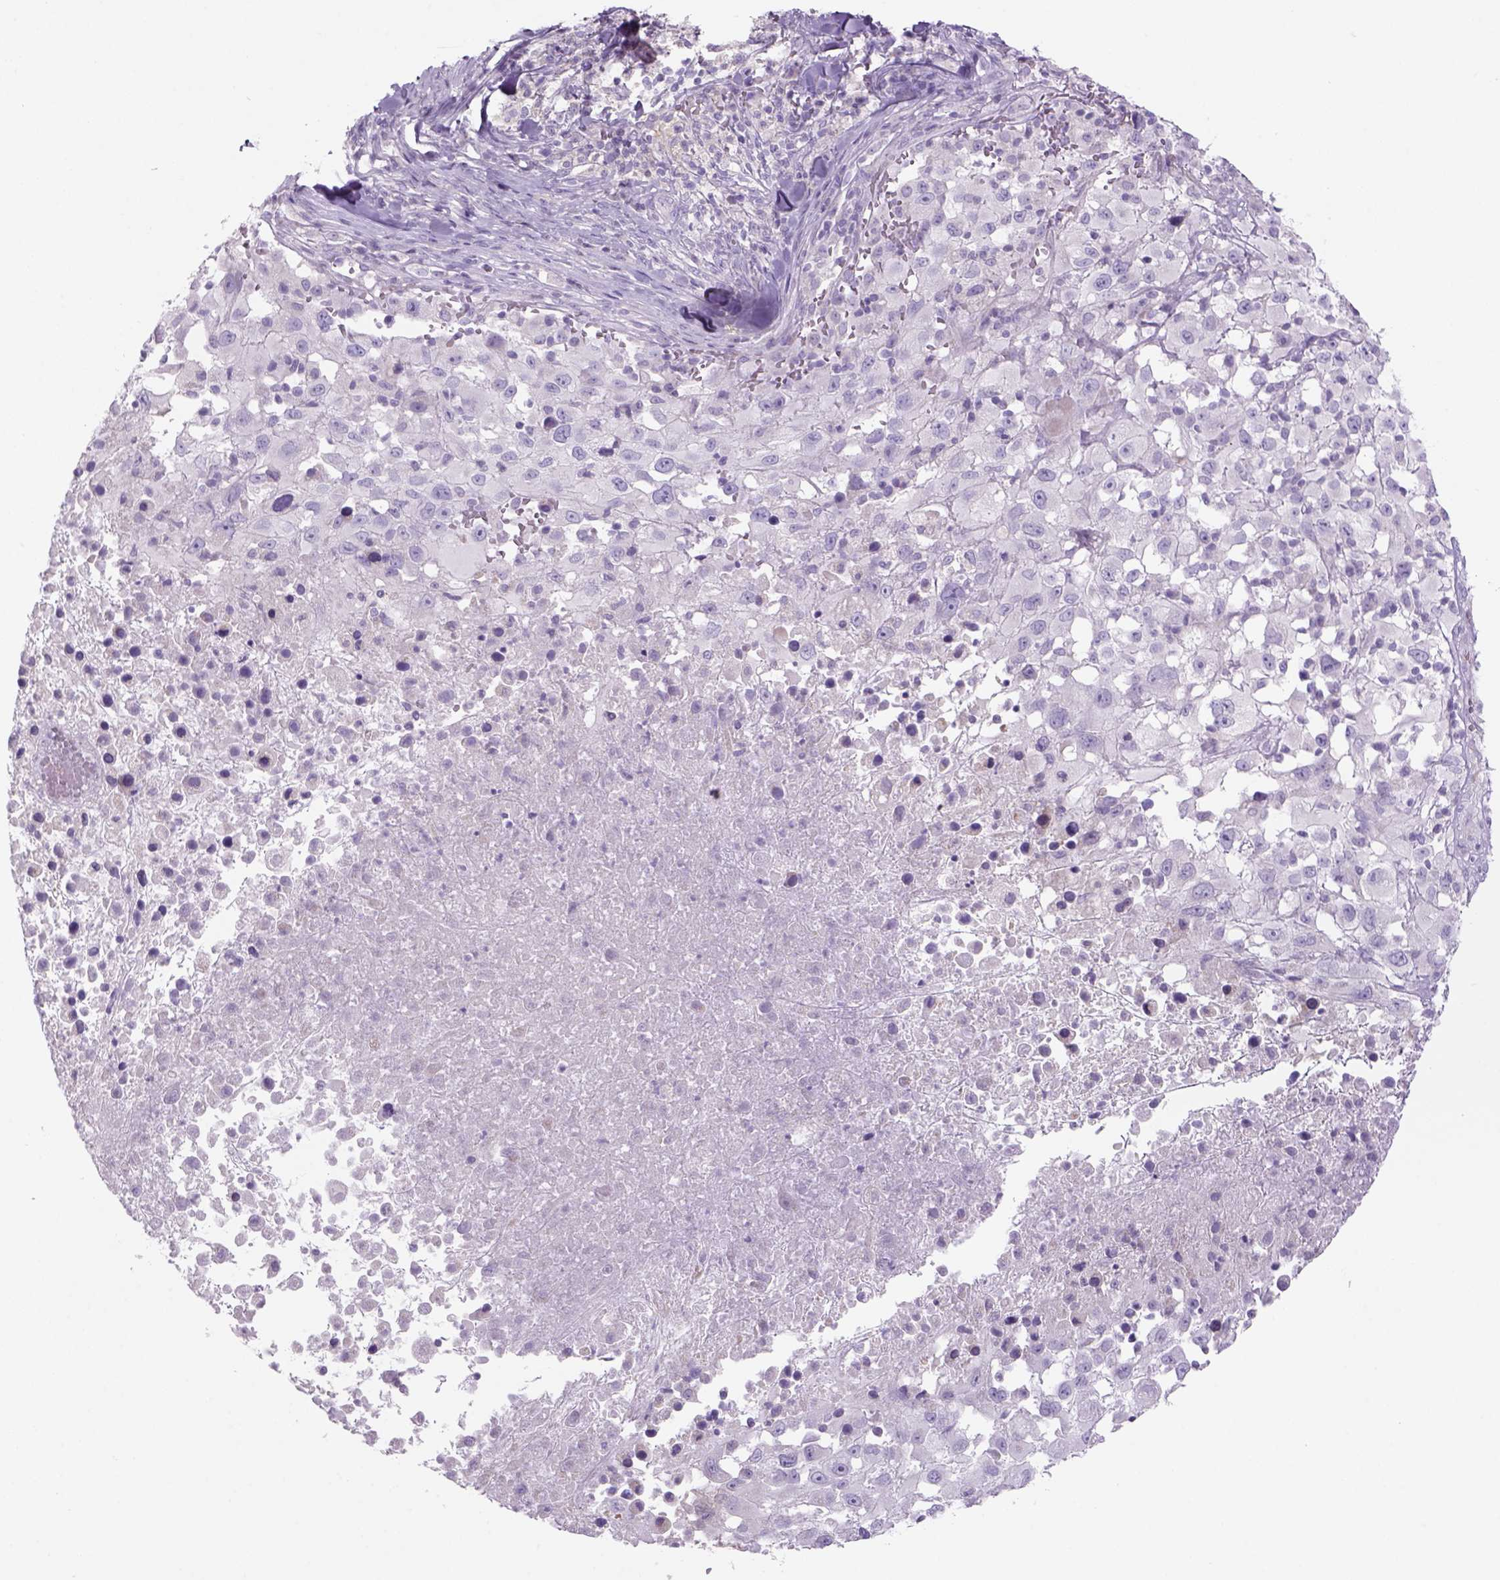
{"staining": {"intensity": "negative", "quantity": "none", "location": "none"}, "tissue": "melanoma", "cell_type": "Tumor cells", "image_type": "cancer", "snomed": [{"axis": "morphology", "description": "Malignant melanoma, Metastatic site"}, {"axis": "topography", "description": "Soft tissue"}], "caption": "Tumor cells show no significant staining in melanoma.", "gene": "ADGRV1", "patient": {"sex": "male", "age": 50}}